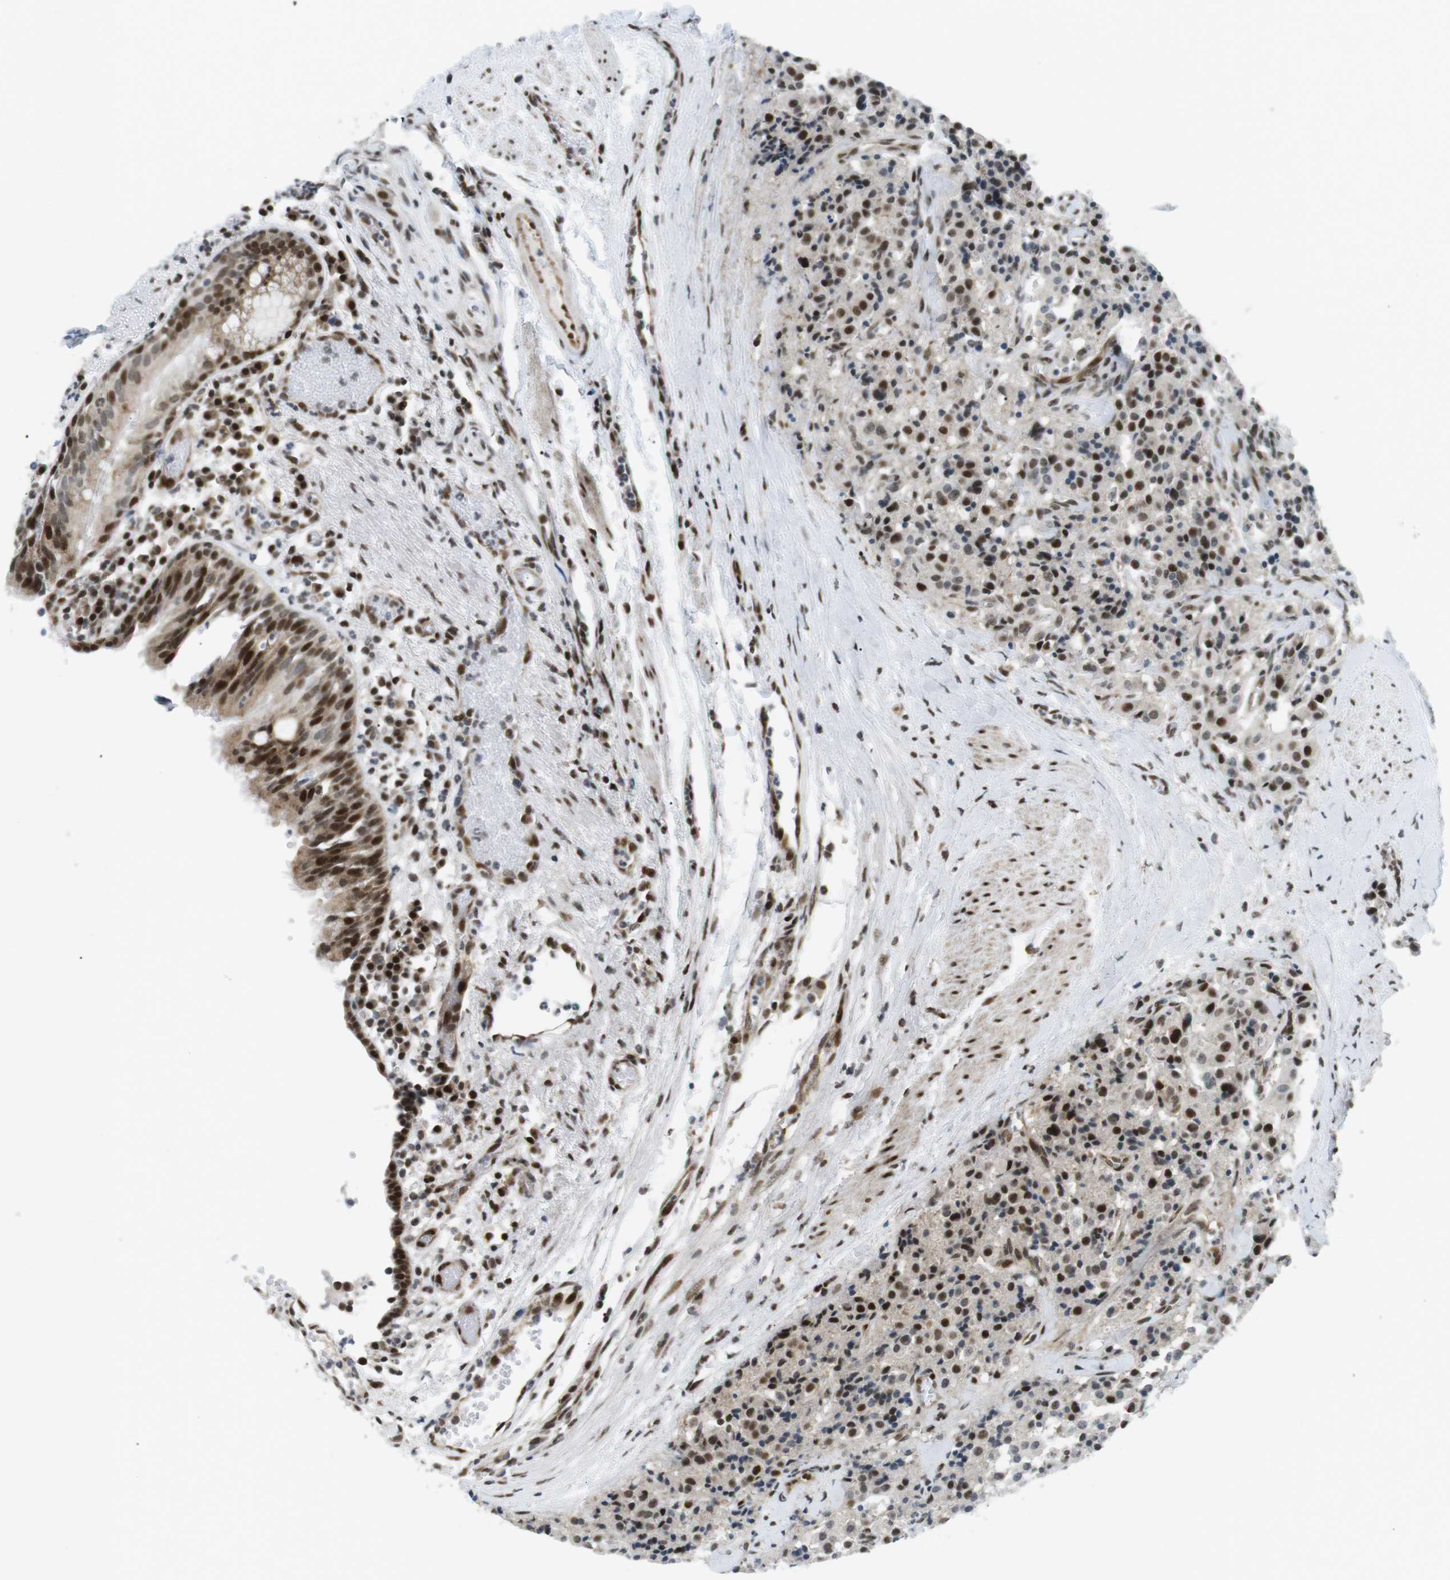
{"staining": {"intensity": "moderate", "quantity": "25%-75%", "location": "nuclear"}, "tissue": "carcinoid", "cell_type": "Tumor cells", "image_type": "cancer", "snomed": [{"axis": "morphology", "description": "Carcinoid, malignant, NOS"}, {"axis": "topography", "description": "Lung"}], "caption": "Brown immunohistochemical staining in human malignant carcinoid reveals moderate nuclear expression in approximately 25%-75% of tumor cells.", "gene": "CDC27", "patient": {"sex": "male", "age": 30}}